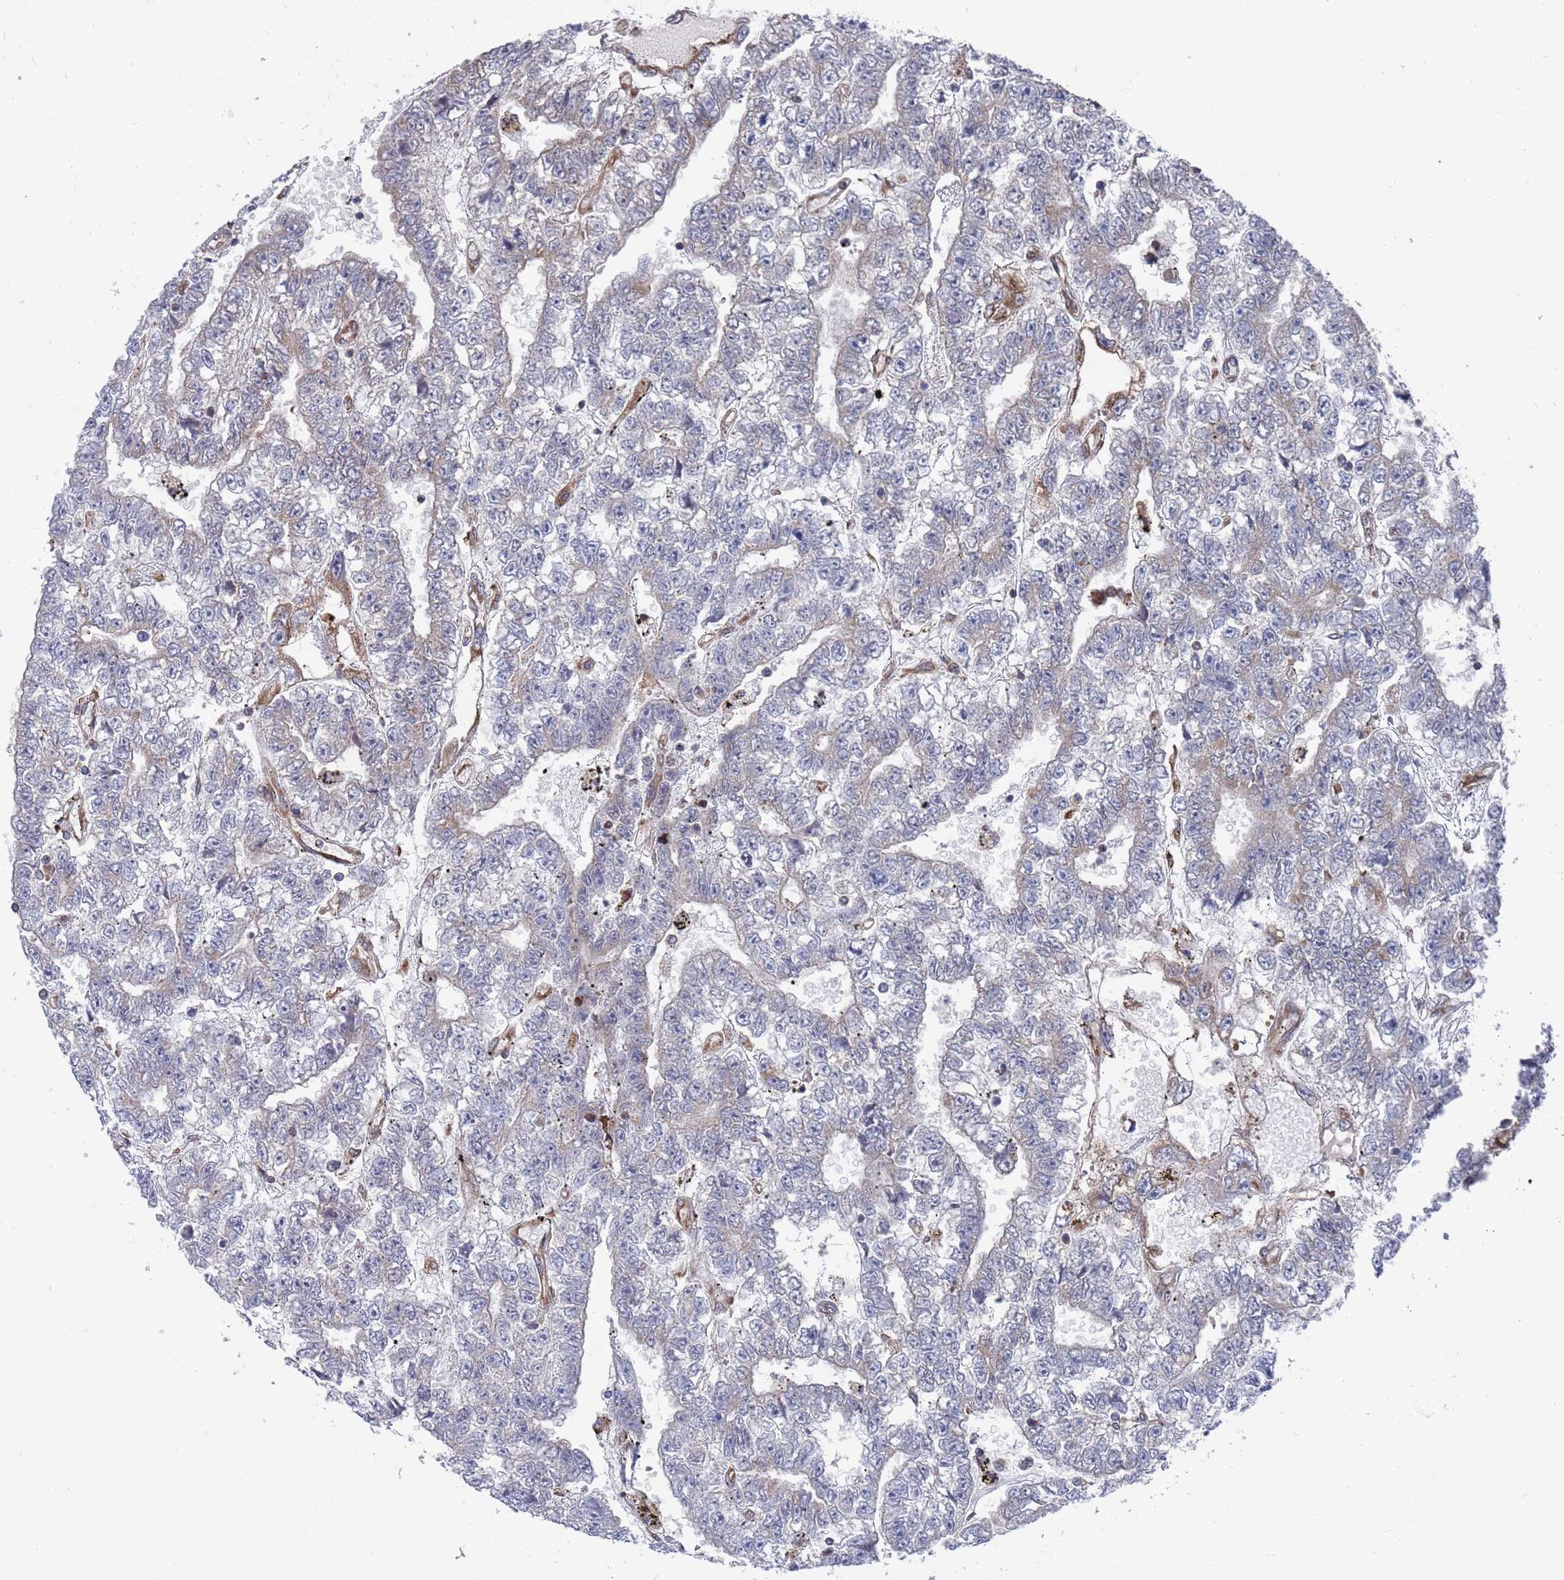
{"staining": {"intensity": "weak", "quantity": "<25%", "location": "cytoplasmic/membranous"}, "tissue": "testis cancer", "cell_type": "Tumor cells", "image_type": "cancer", "snomed": [{"axis": "morphology", "description": "Carcinoma, Embryonal, NOS"}, {"axis": "topography", "description": "Testis"}], "caption": "Photomicrograph shows no significant protein expression in tumor cells of testis cancer (embryonal carcinoma). (Immunohistochemistry, brightfield microscopy, high magnification).", "gene": "GID8", "patient": {"sex": "male", "age": 25}}